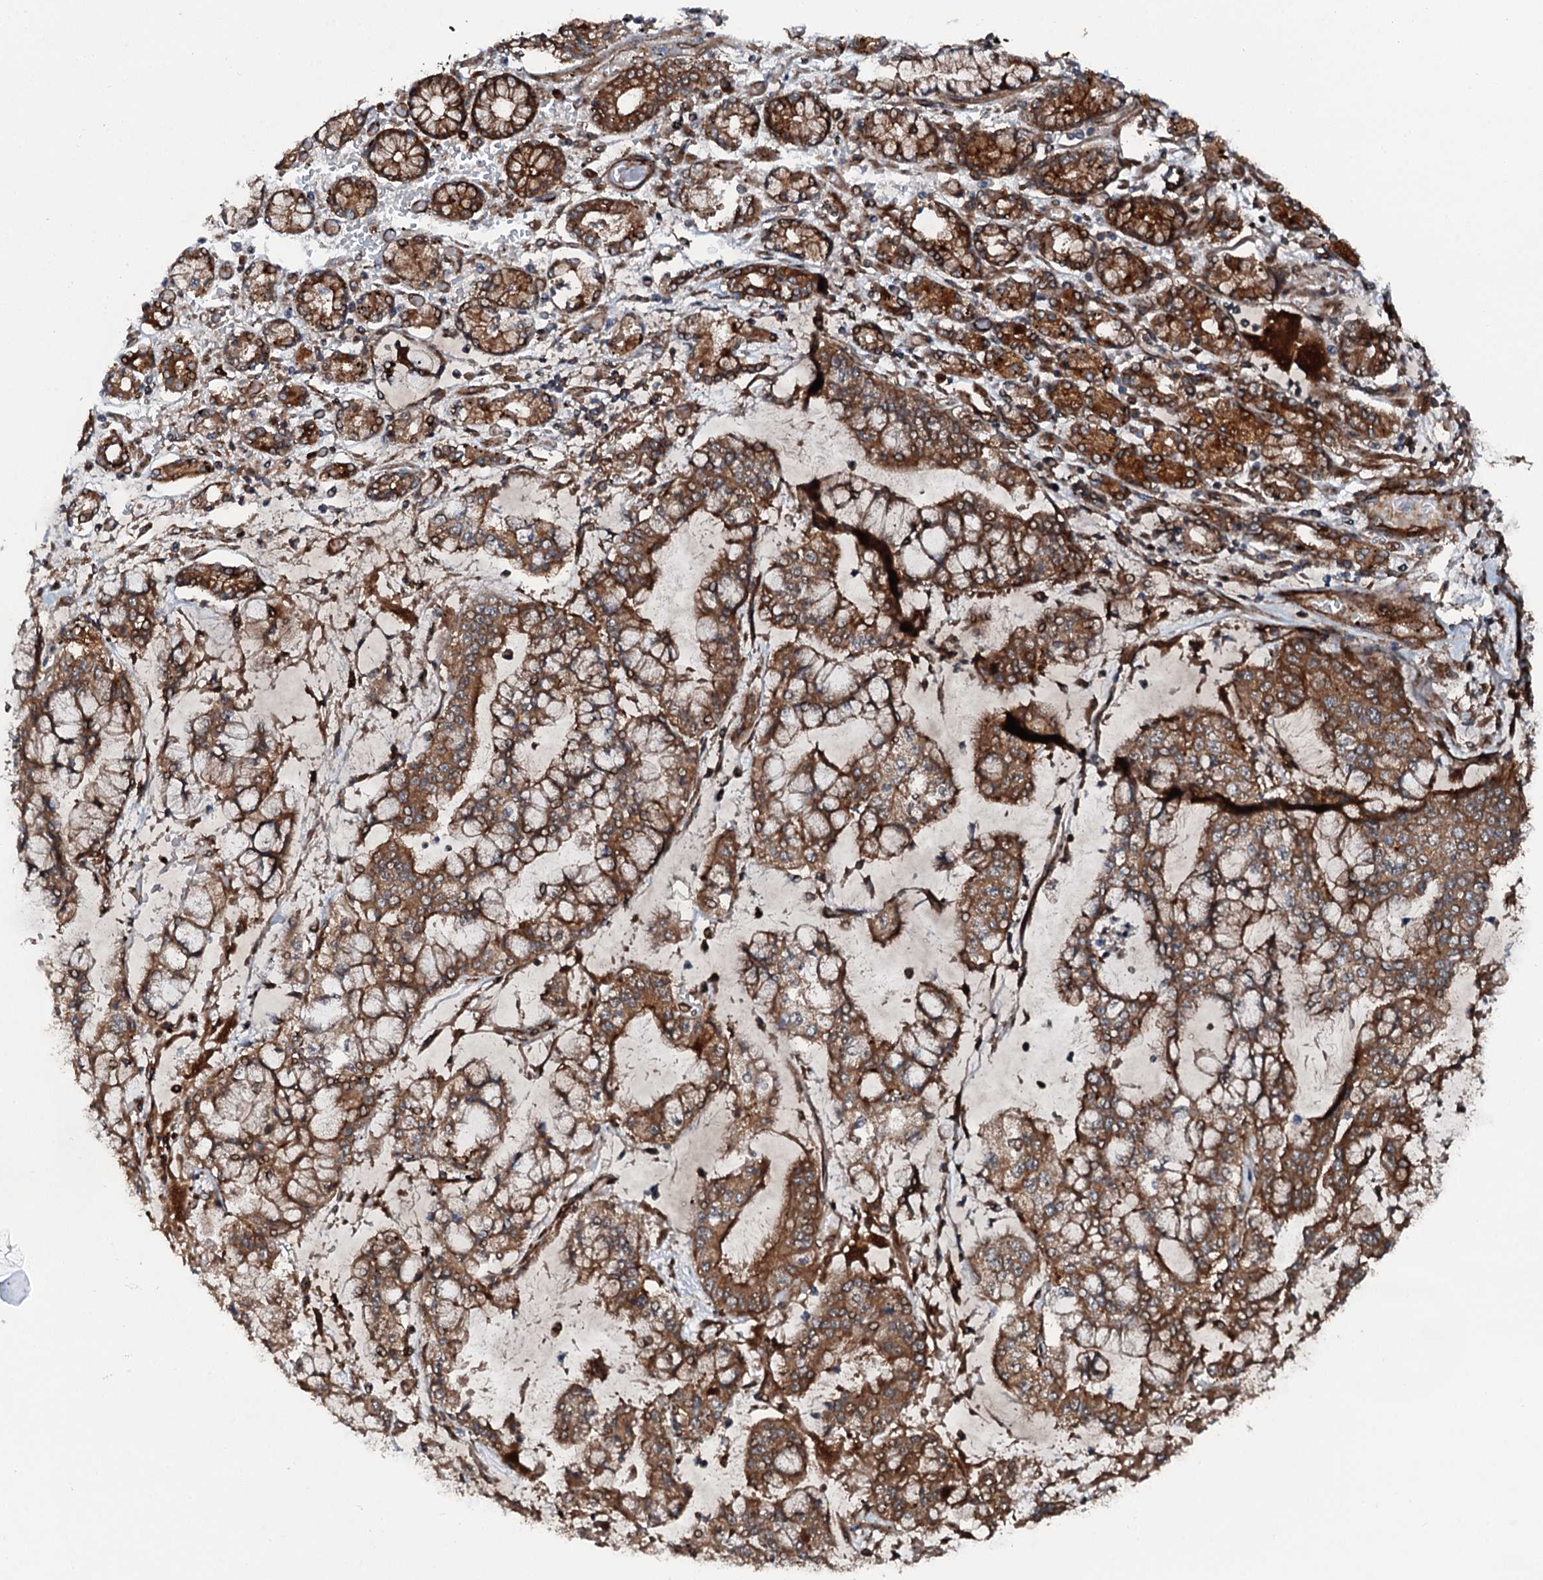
{"staining": {"intensity": "moderate", "quantity": ">75%", "location": "cytoplasmic/membranous"}, "tissue": "stomach cancer", "cell_type": "Tumor cells", "image_type": "cancer", "snomed": [{"axis": "morphology", "description": "Normal tissue, NOS"}, {"axis": "morphology", "description": "Adenocarcinoma, NOS"}, {"axis": "topography", "description": "Stomach, upper"}, {"axis": "topography", "description": "Stomach"}], "caption": "Immunohistochemistry (DAB (3,3'-diaminobenzidine)) staining of human stomach cancer displays moderate cytoplasmic/membranous protein positivity in approximately >75% of tumor cells.", "gene": "FLYWCH1", "patient": {"sex": "male", "age": 76}}